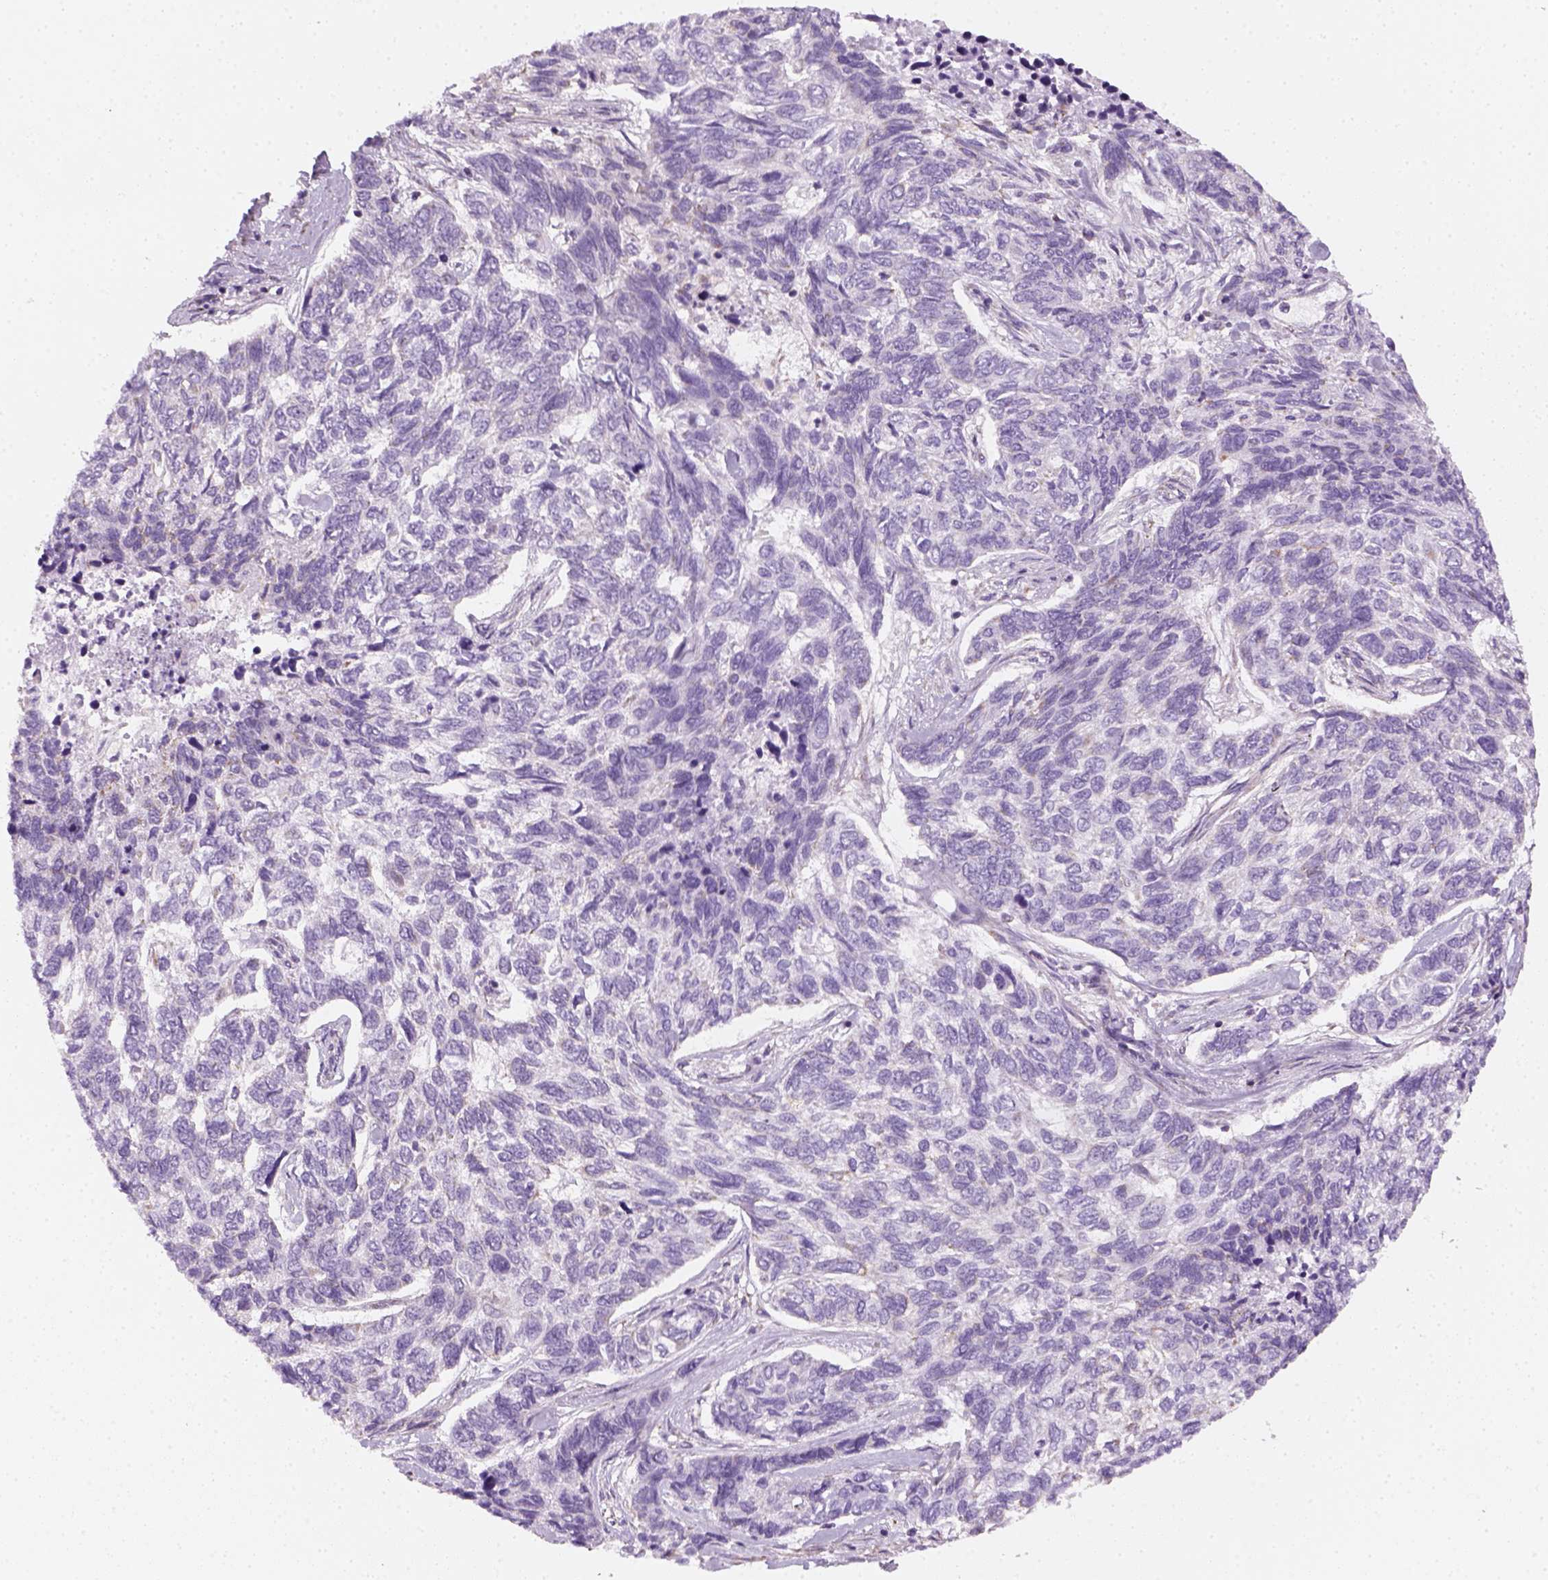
{"staining": {"intensity": "negative", "quantity": "none", "location": "none"}, "tissue": "skin cancer", "cell_type": "Tumor cells", "image_type": "cancer", "snomed": [{"axis": "morphology", "description": "Basal cell carcinoma"}, {"axis": "topography", "description": "Skin"}], "caption": "An IHC micrograph of skin cancer is shown. There is no staining in tumor cells of skin cancer.", "gene": "AWAT2", "patient": {"sex": "female", "age": 65}}